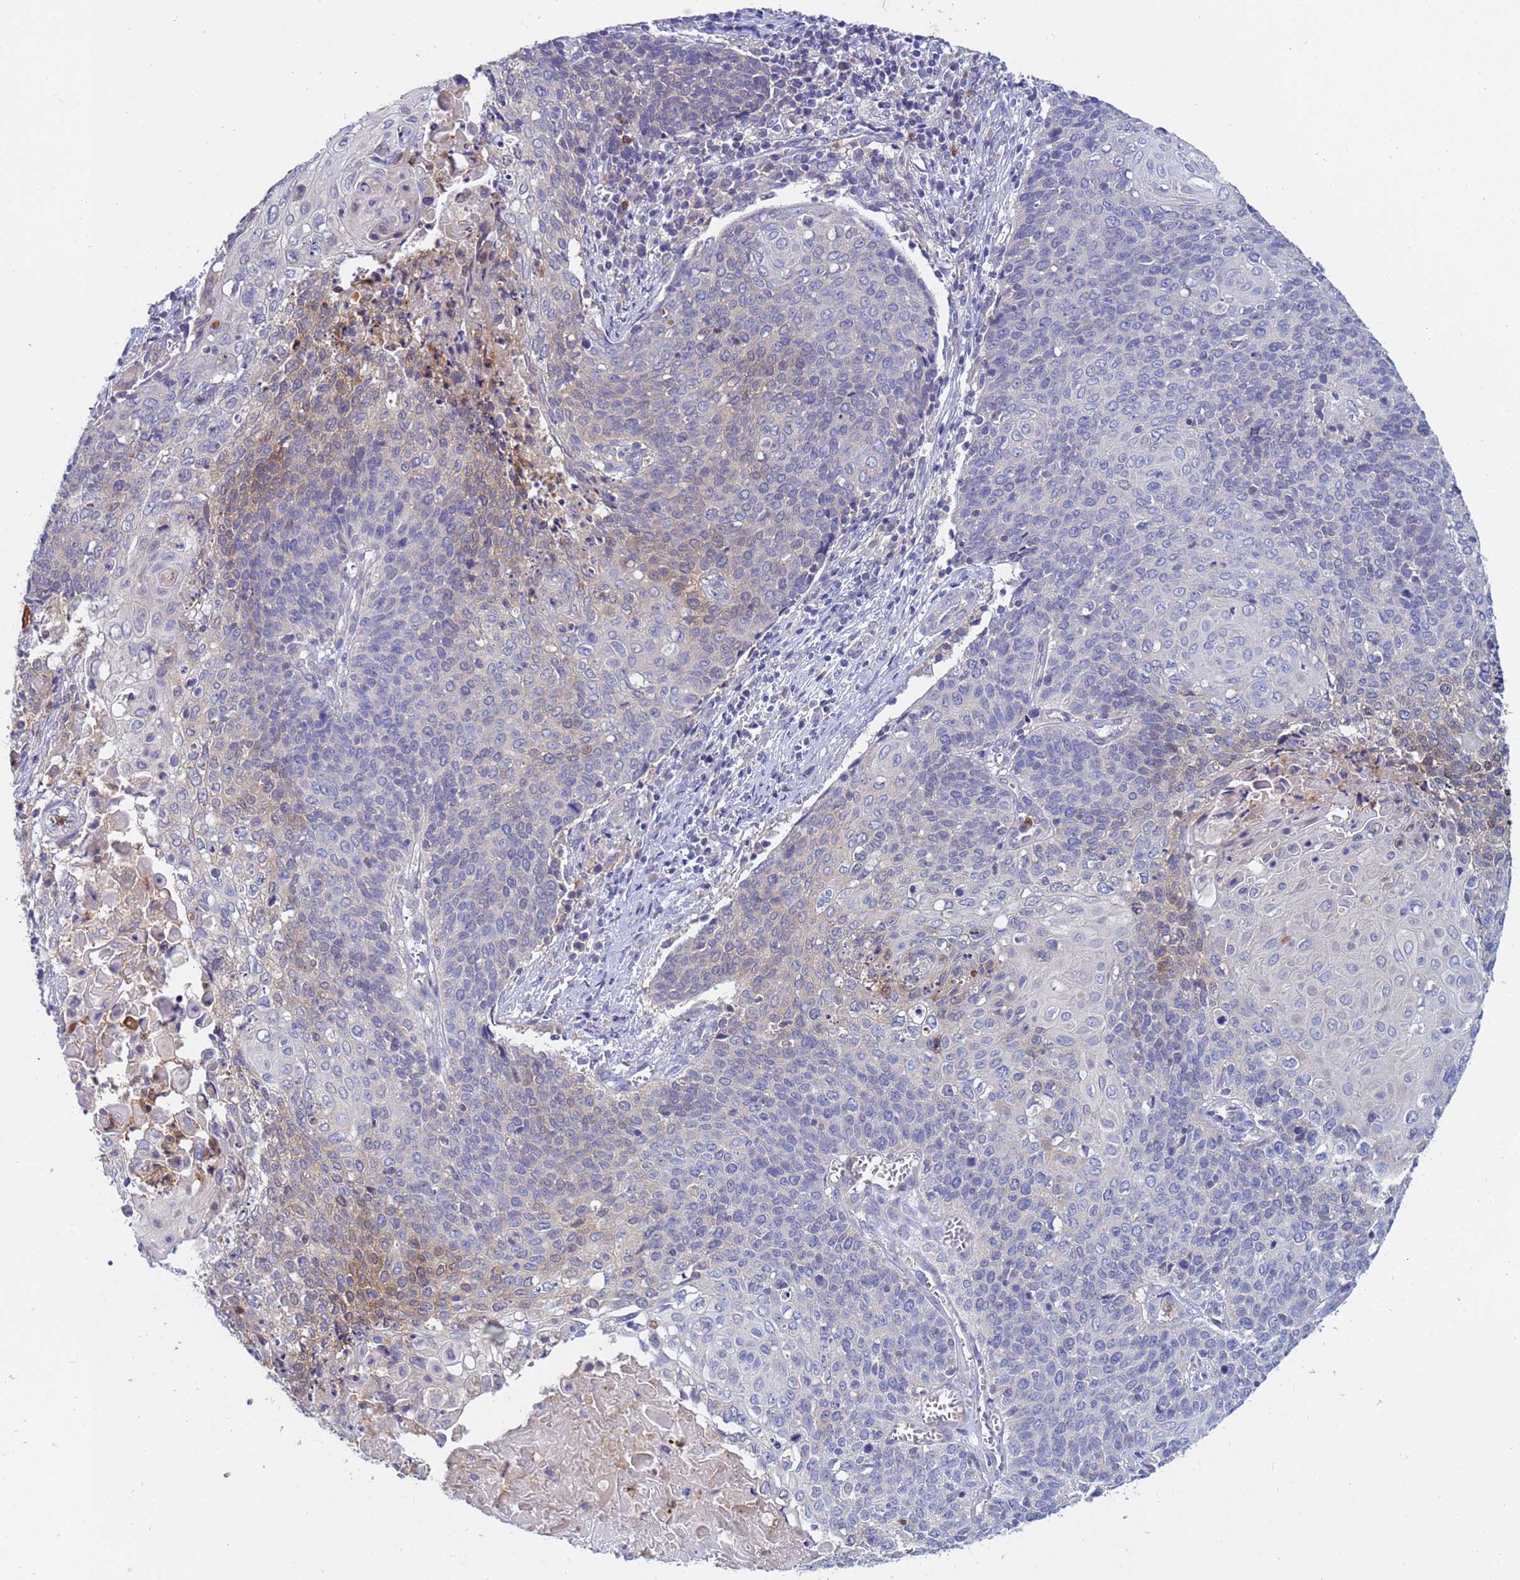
{"staining": {"intensity": "weak", "quantity": "<25%", "location": "cytoplasmic/membranous"}, "tissue": "cervical cancer", "cell_type": "Tumor cells", "image_type": "cancer", "snomed": [{"axis": "morphology", "description": "Squamous cell carcinoma, NOS"}, {"axis": "topography", "description": "Cervix"}], "caption": "A high-resolution photomicrograph shows immunohistochemistry staining of squamous cell carcinoma (cervical), which shows no significant expression in tumor cells.", "gene": "TTLL11", "patient": {"sex": "female", "age": 39}}